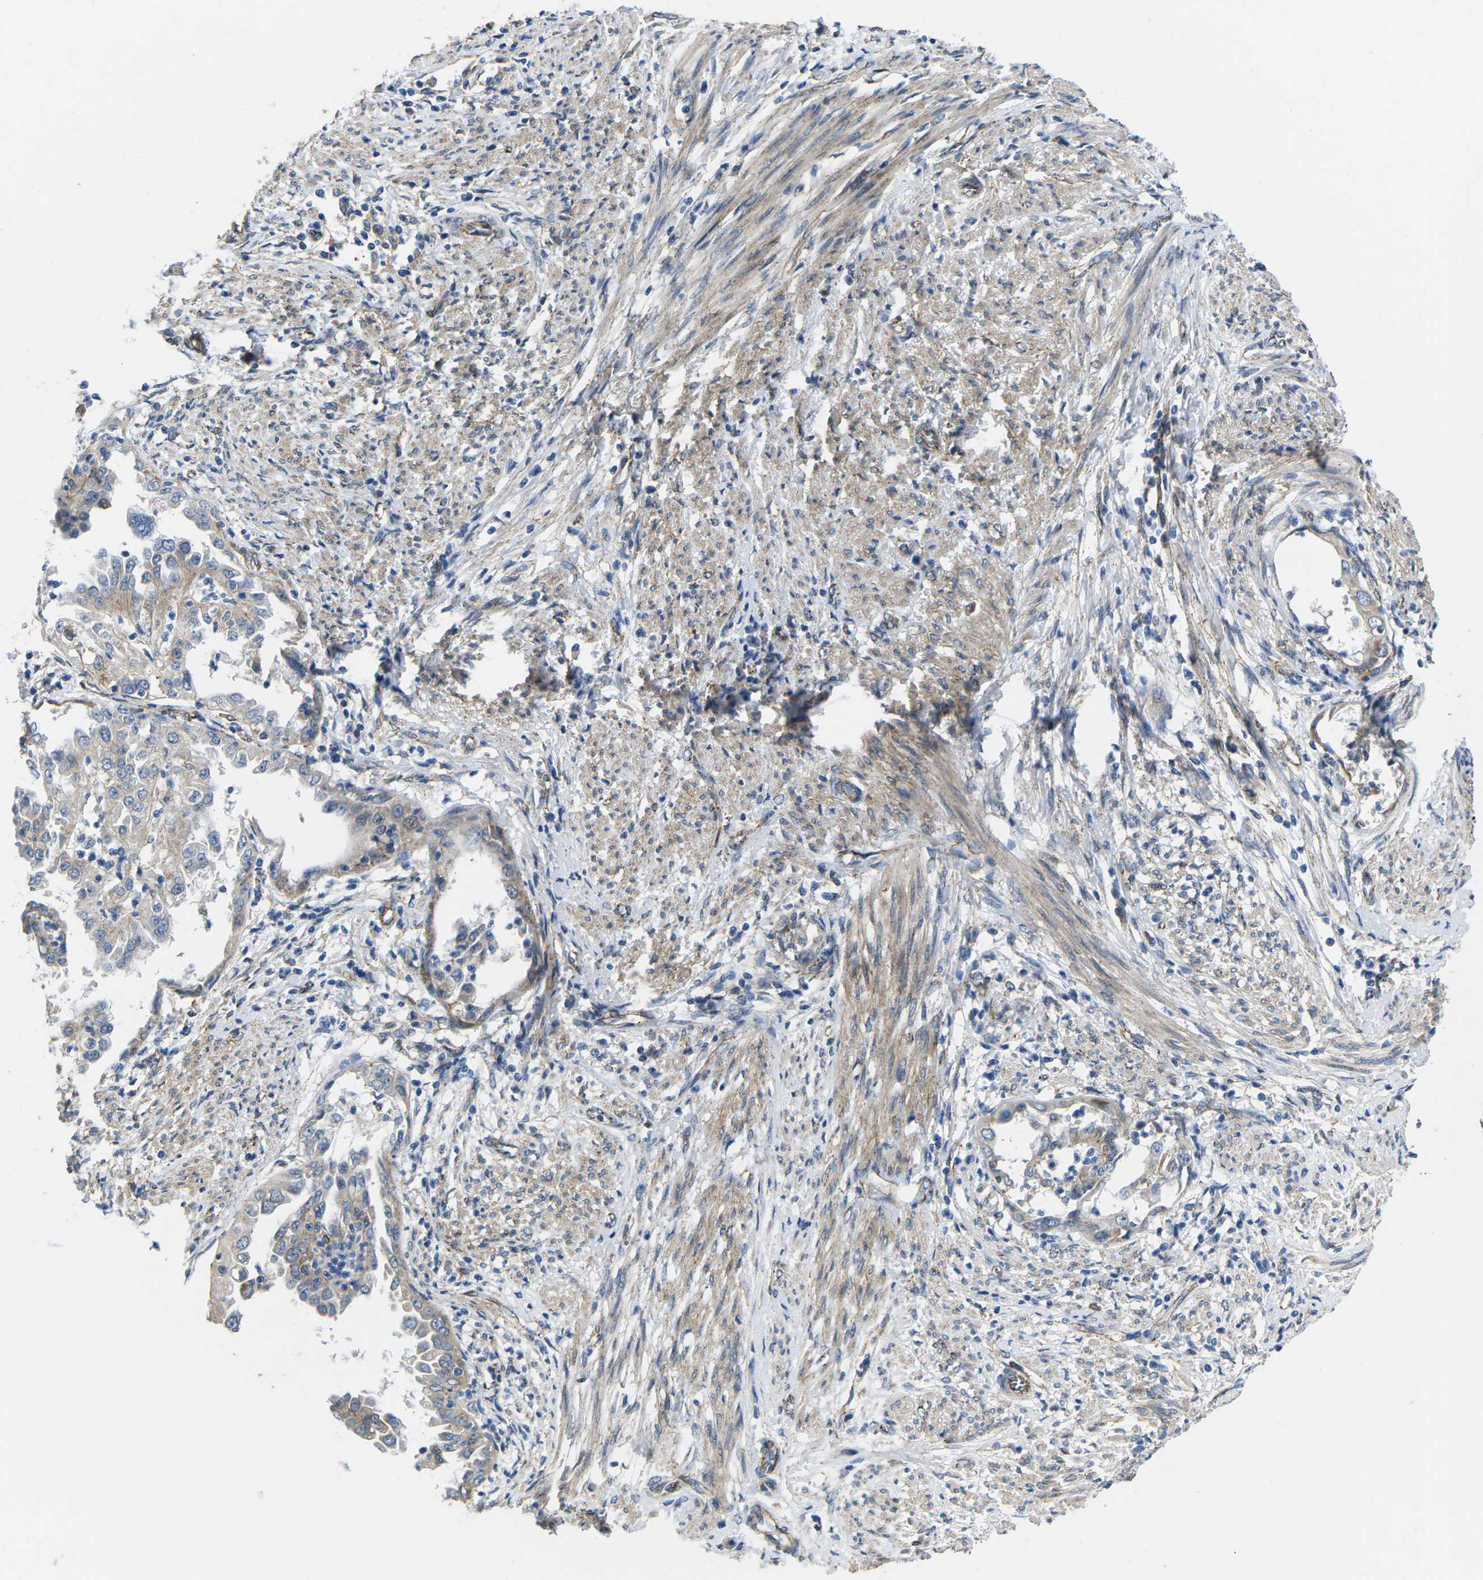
{"staining": {"intensity": "weak", "quantity": ">75%", "location": "cytoplasmic/membranous"}, "tissue": "endometrial cancer", "cell_type": "Tumor cells", "image_type": "cancer", "snomed": [{"axis": "morphology", "description": "Adenocarcinoma, NOS"}, {"axis": "topography", "description": "Endometrium"}], "caption": "Endometrial cancer (adenocarcinoma) was stained to show a protein in brown. There is low levels of weak cytoplasmic/membranous positivity in approximately >75% of tumor cells. The staining is performed using DAB (3,3'-diaminobenzidine) brown chromogen to label protein expression. The nuclei are counter-stained blue using hematoxylin.", "gene": "CTNND1", "patient": {"sex": "female", "age": 85}}